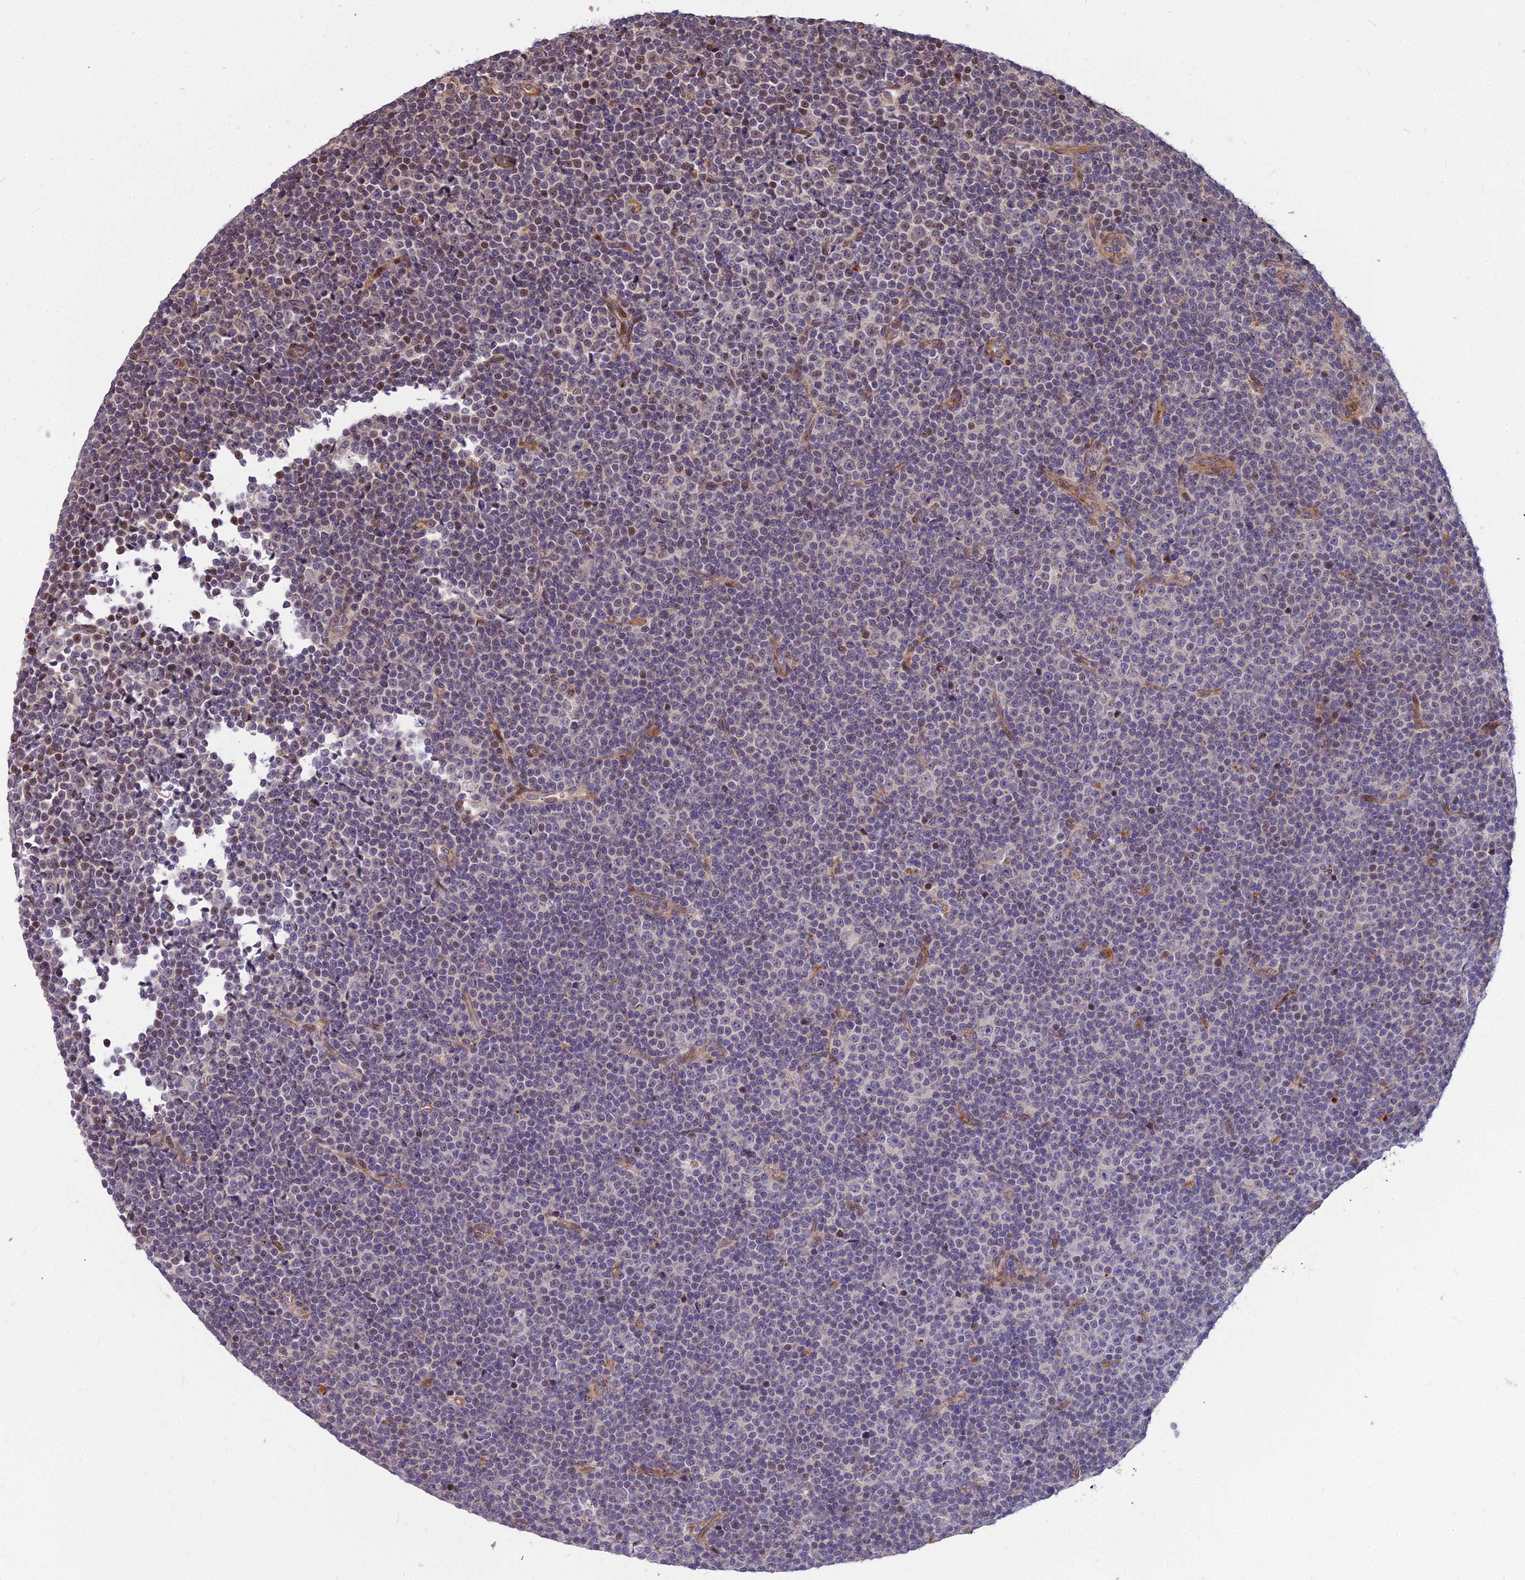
{"staining": {"intensity": "negative", "quantity": "none", "location": "none"}, "tissue": "lymphoma", "cell_type": "Tumor cells", "image_type": "cancer", "snomed": [{"axis": "morphology", "description": "Malignant lymphoma, non-Hodgkin's type, Low grade"}, {"axis": "topography", "description": "Lymph node"}], "caption": "Low-grade malignant lymphoma, non-Hodgkin's type was stained to show a protein in brown. There is no significant expression in tumor cells. Nuclei are stained in blue.", "gene": "GLYATL3", "patient": {"sex": "female", "age": 67}}